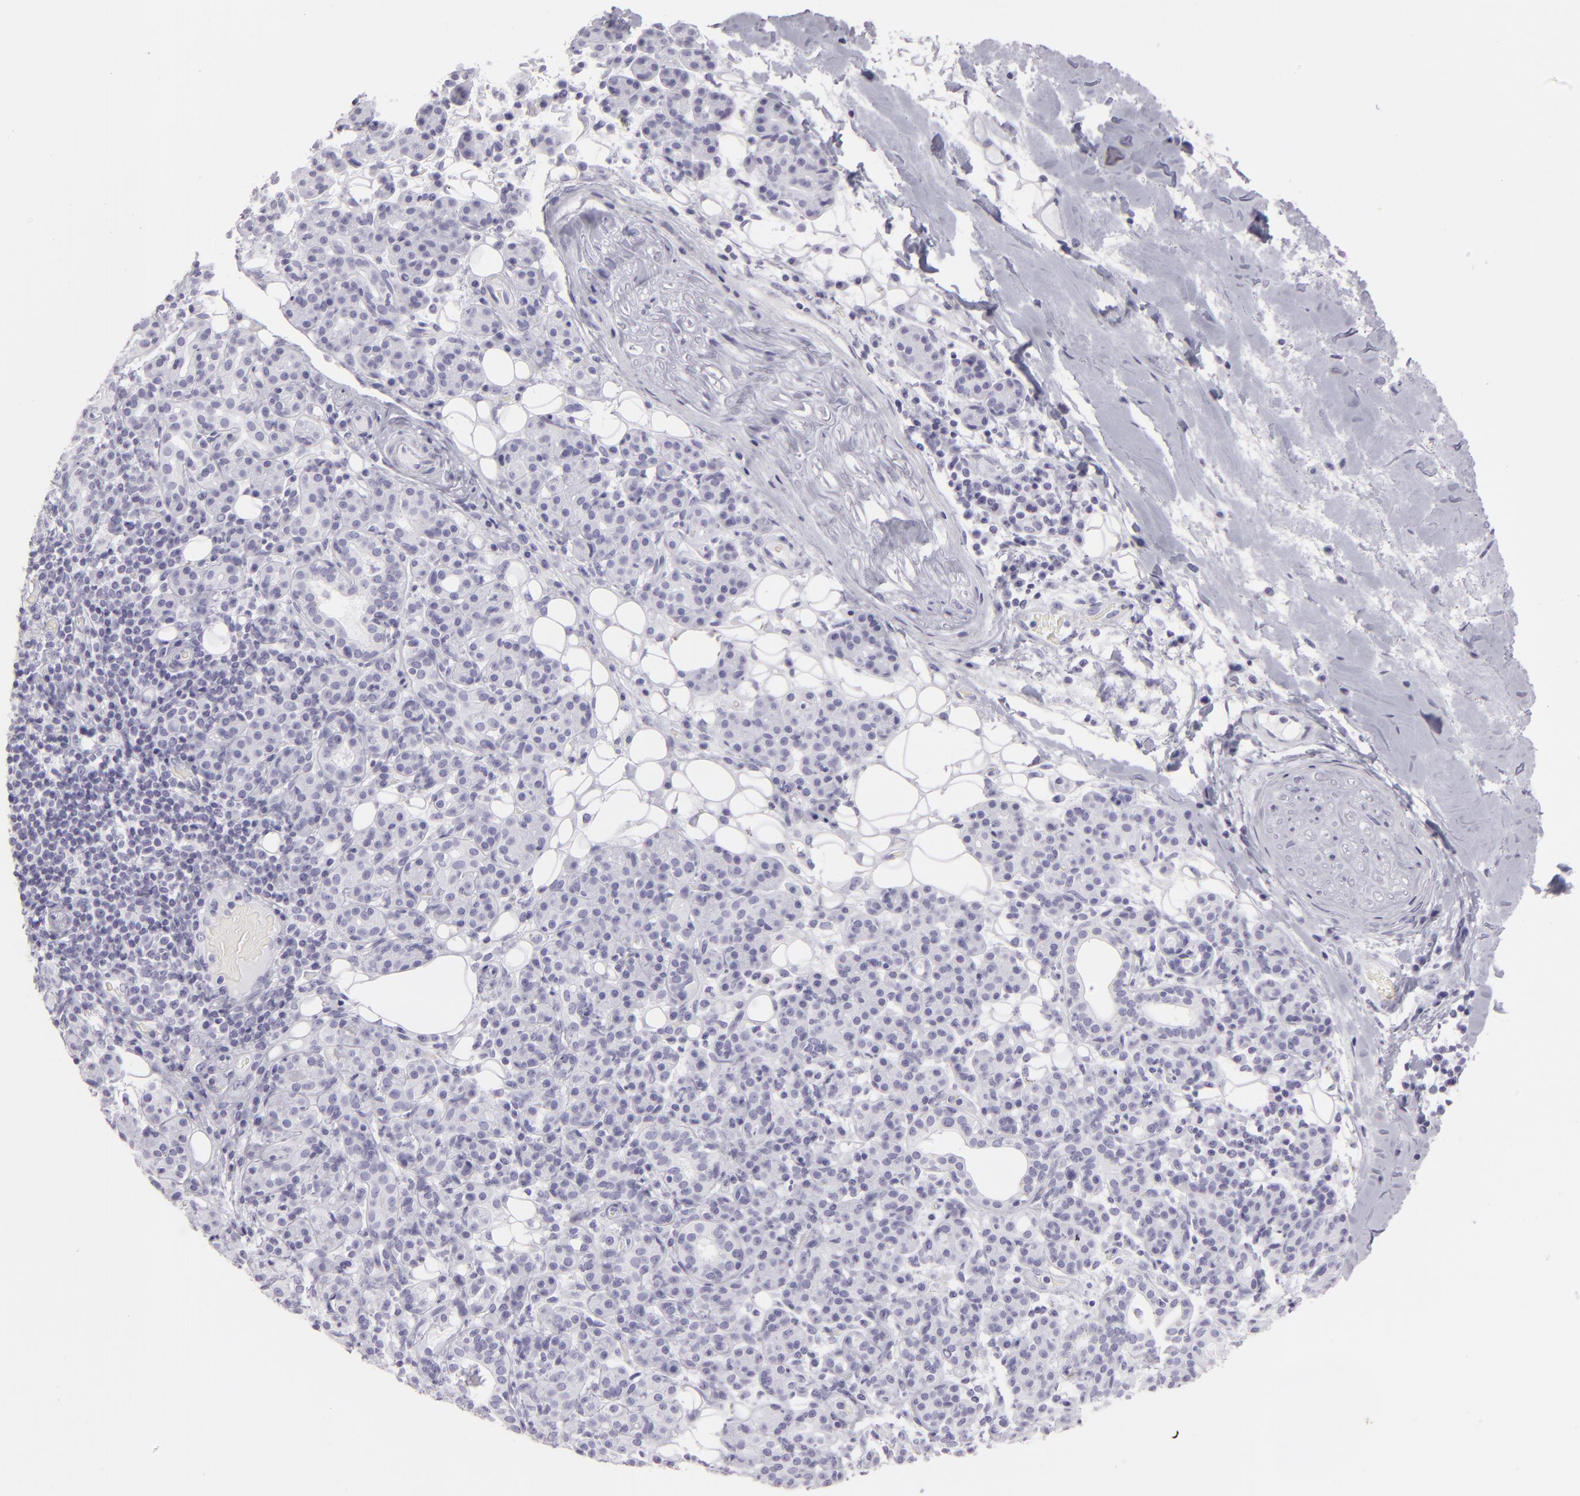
{"staining": {"intensity": "negative", "quantity": "none", "location": "none"}, "tissue": "skin cancer", "cell_type": "Tumor cells", "image_type": "cancer", "snomed": [{"axis": "morphology", "description": "Squamous cell carcinoma, NOS"}, {"axis": "topography", "description": "Skin"}], "caption": "Squamous cell carcinoma (skin) stained for a protein using IHC exhibits no staining tumor cells.", "gene": "FLG", "patient": {"sex": "male", "age": 84}}